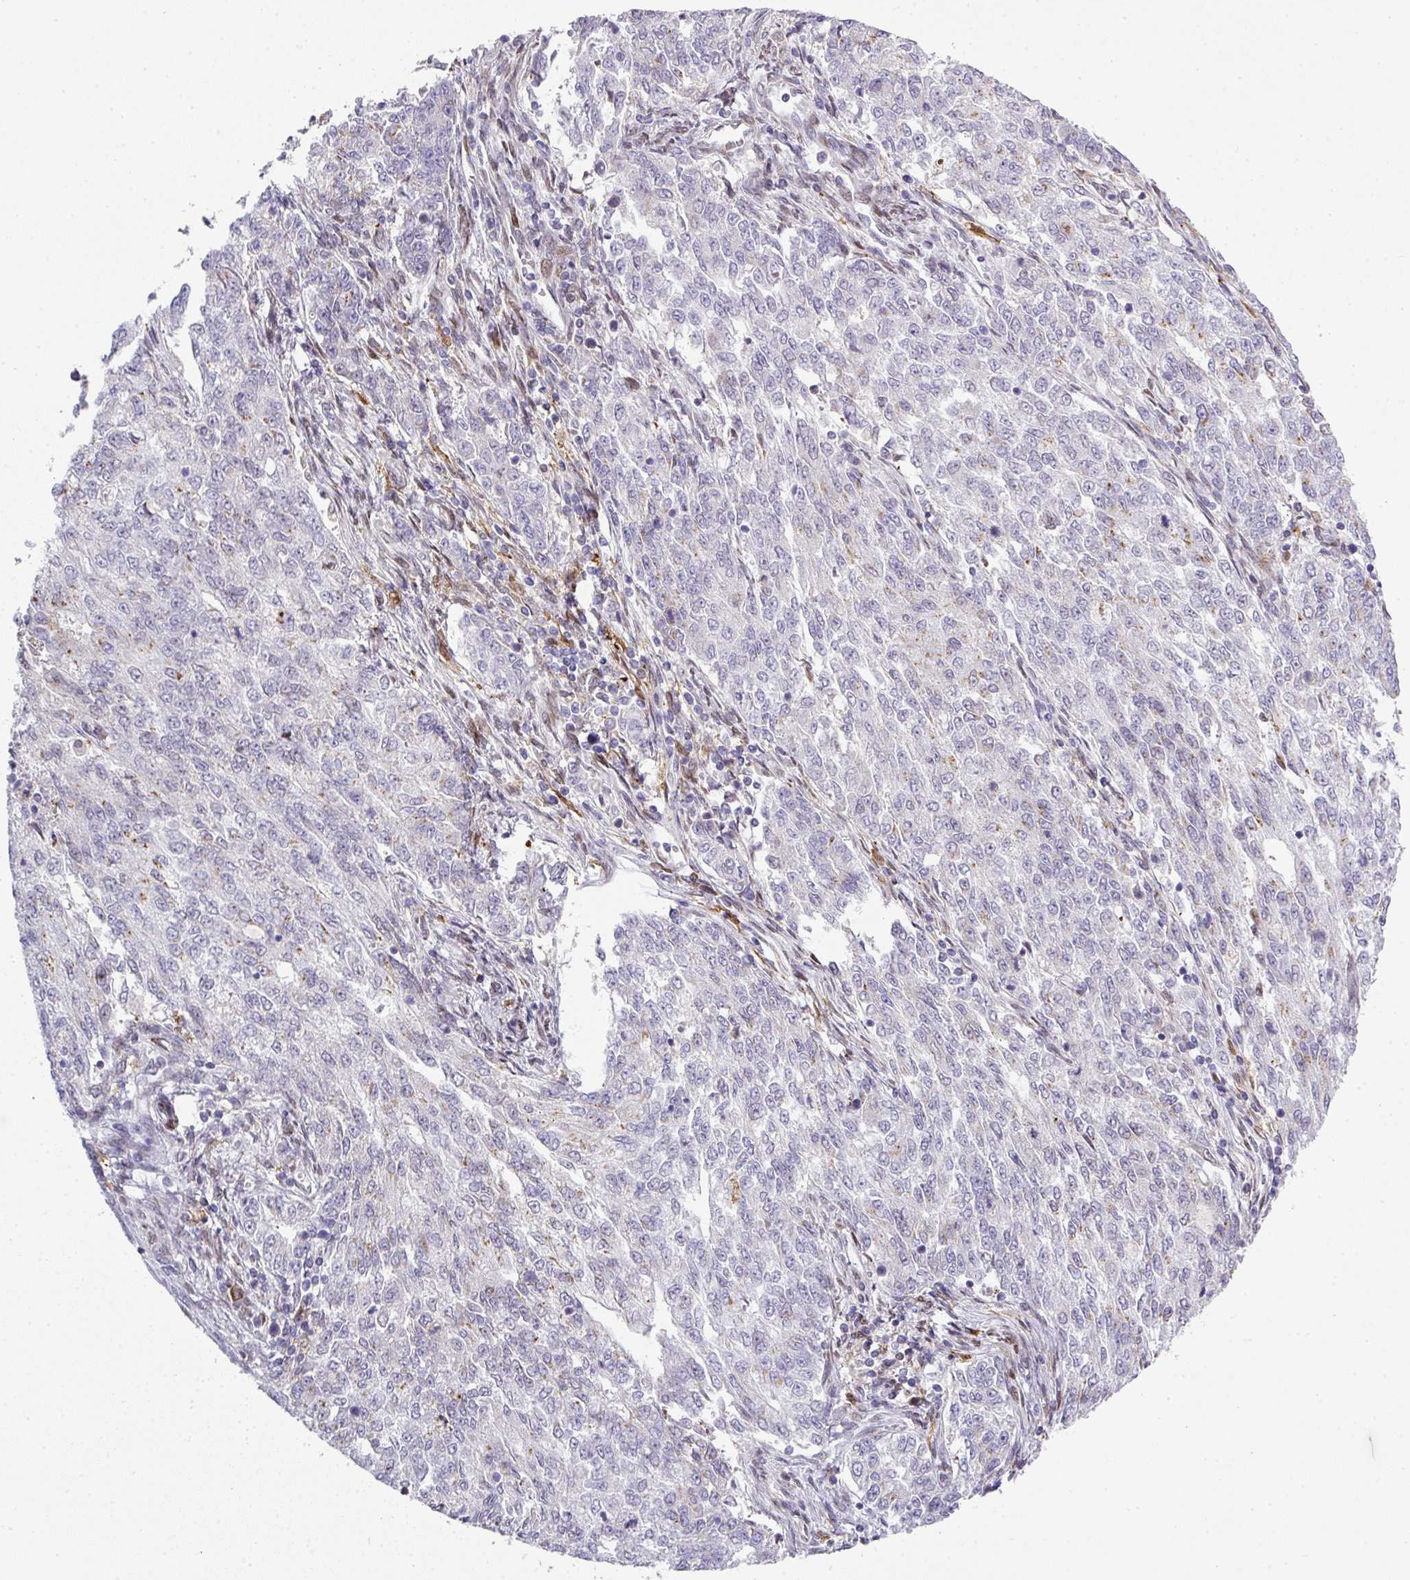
{"staining": {"intensity": "negative", "quantity": "none", "location": "none"}, "tissue": "endometrial cancer", "cell_type": "Tumor cells", "image_type": "cancer", "snomed": [{"axis": "morphology", "description": "Adenocarcinoma, NOS"}, {"axis": "topography", "description": "Endometrium"}], "caption": "Protein analysis of endometrial cancer displays no significant staining in tumor cells.", "gene": "PLK1", "patient": {"sex": "female", "age": 50}}